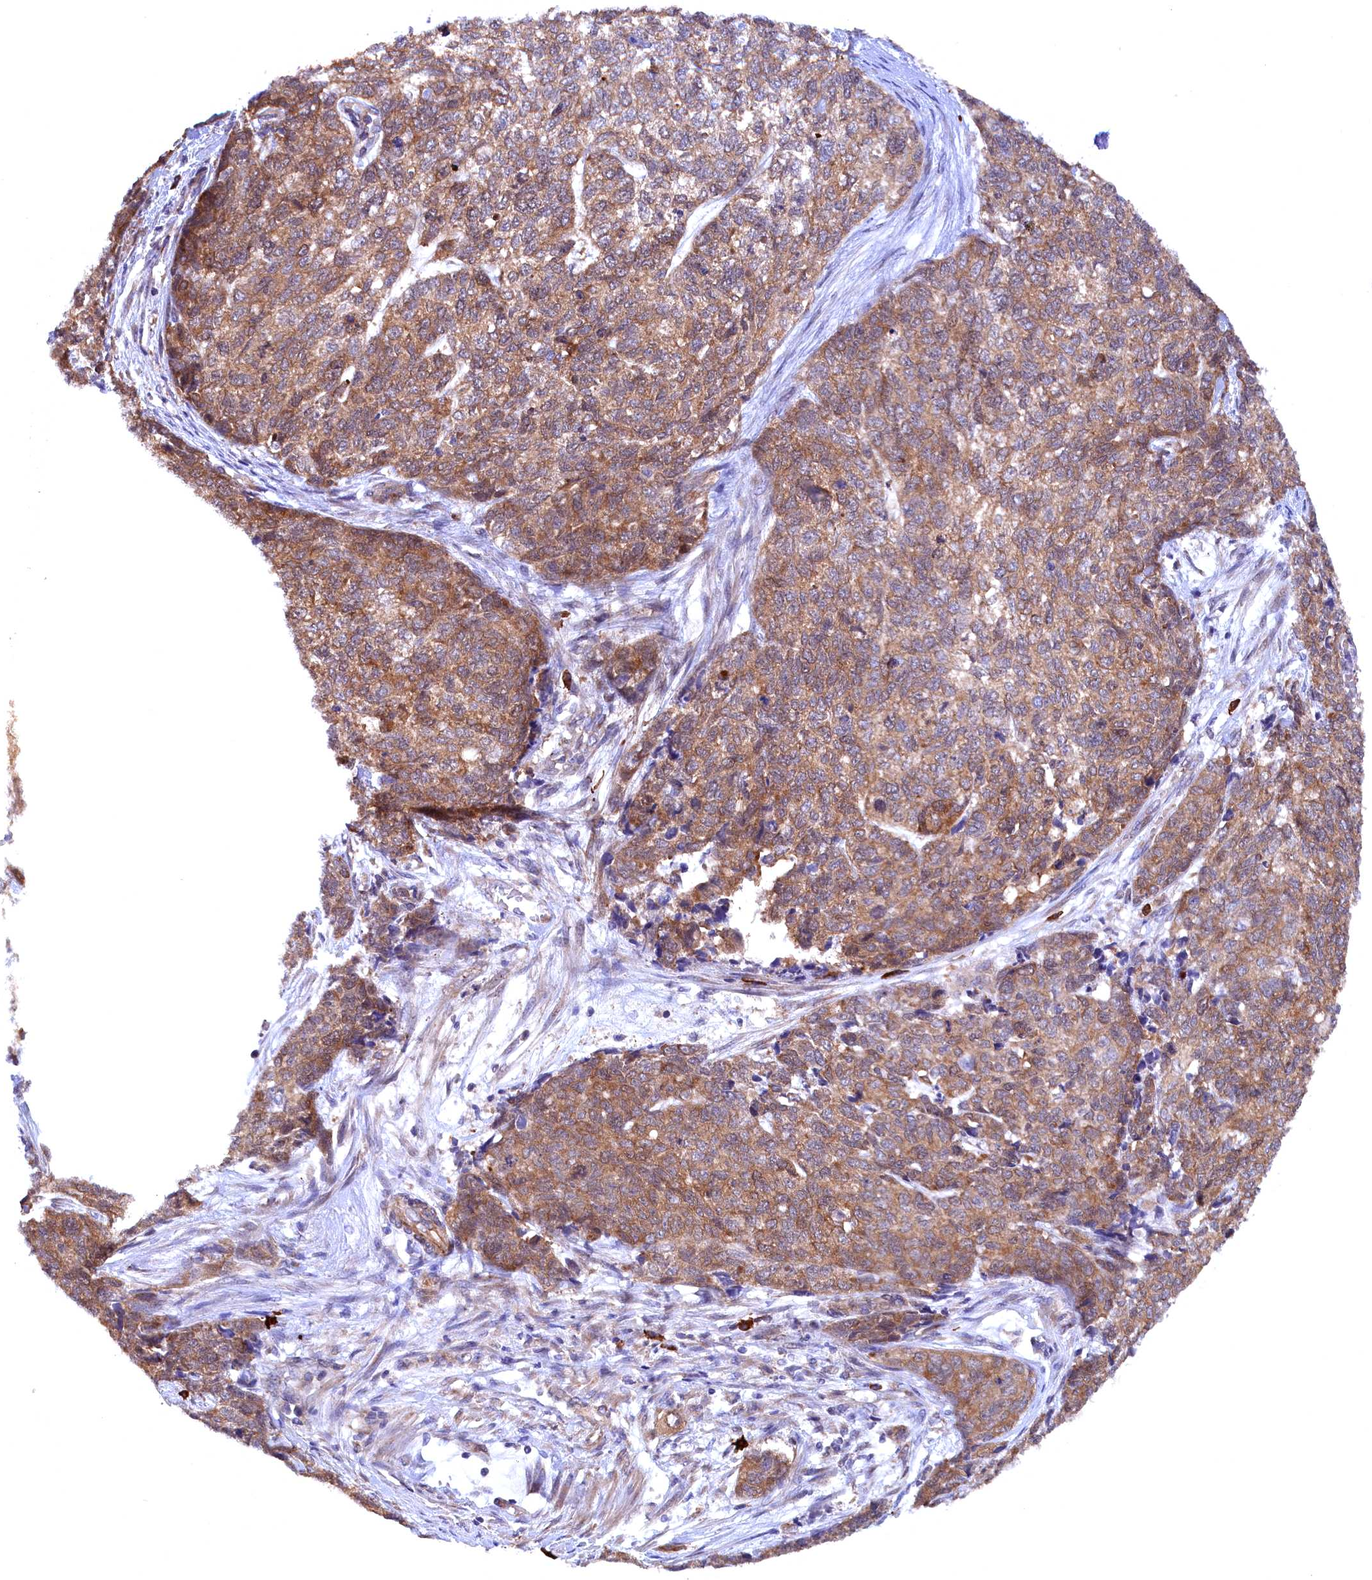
{"staining": {"intensity": "moderate", "quantity": ">75%", "location": "cytoplasmic/membranous"}, "tissue": "cervical cancer", "cell_type": "Tumor cells", "image_type": "cancer", "snomed": [{"axis": "morphology", "description": "Squamous cell carcinoma, NOS"}, {"axis": "topography", "description": "Cervix"}], "caption": "Immunohistochemical staining of human cervical cancer (squamous cell carcinoma) demonstrates medium levels of moderate cytoplasmic/membranous expression in approximately >75% of tumor cells. The staining was performed using DAB, with brown indicating positive protein expression. Nuclei are stained blue with hematoxylin.", "gene": "JPT2", "patient": {"sex": "female", "age": 63}}